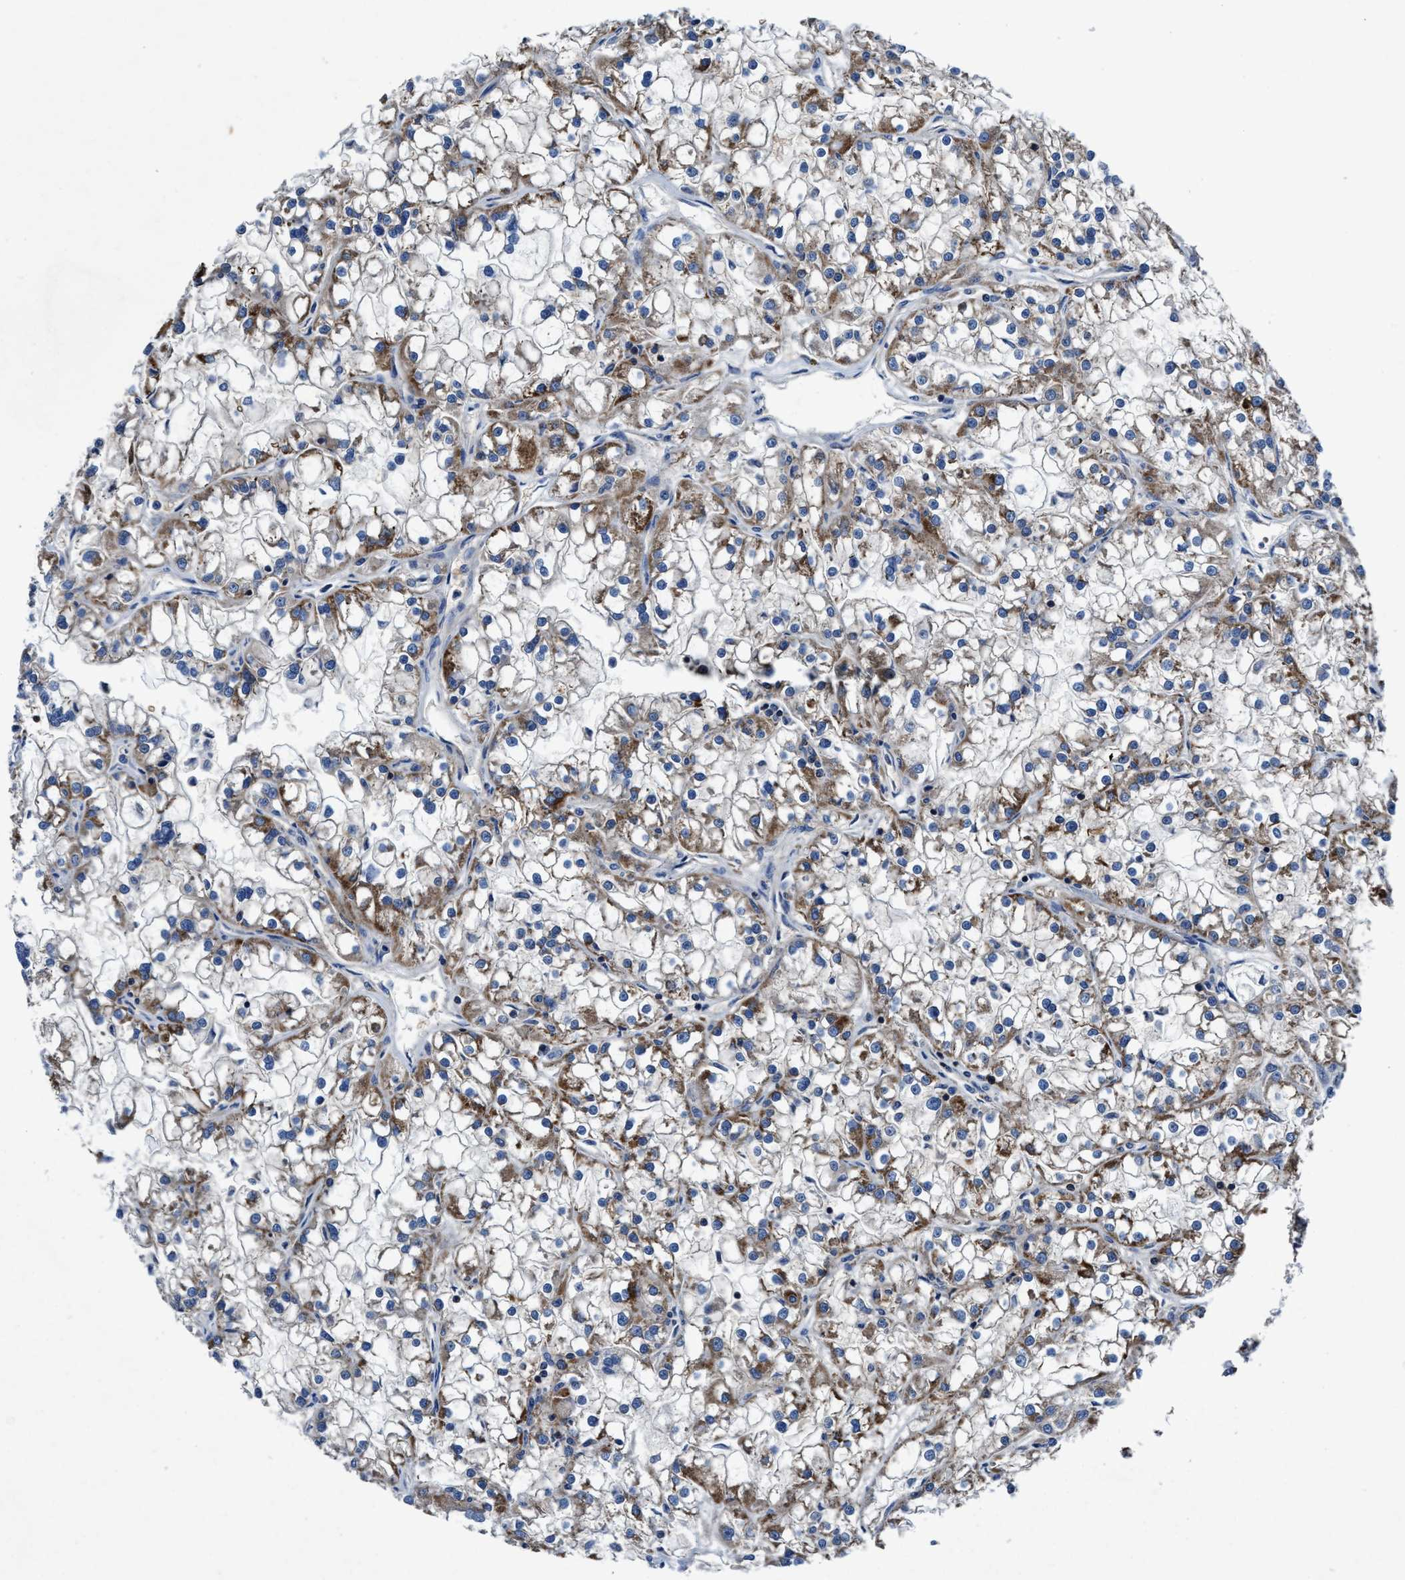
{"staining": {"intensity": "moderate", "quantity": ">75%", "location": "cytoplasmic/membranous"}, "tissue": "renal cancer", "cell_type": "Tumor cells", "image_type": "cancer", "snomed": [{"axis": "morphology", "description": "Adenocarcinoma, NOS"}, {"axis": "topography", "description": "Kidney"}], "caption": "There is medium levels of moderate cytoplasmic/membranous positivity in tumor cells of renal cancer (adenocarcinoma), as demonstrated by immunohistochemical staining (brown color).", "gene": "PHLPP1", "patient": {"sex": "female", "age": 52}}